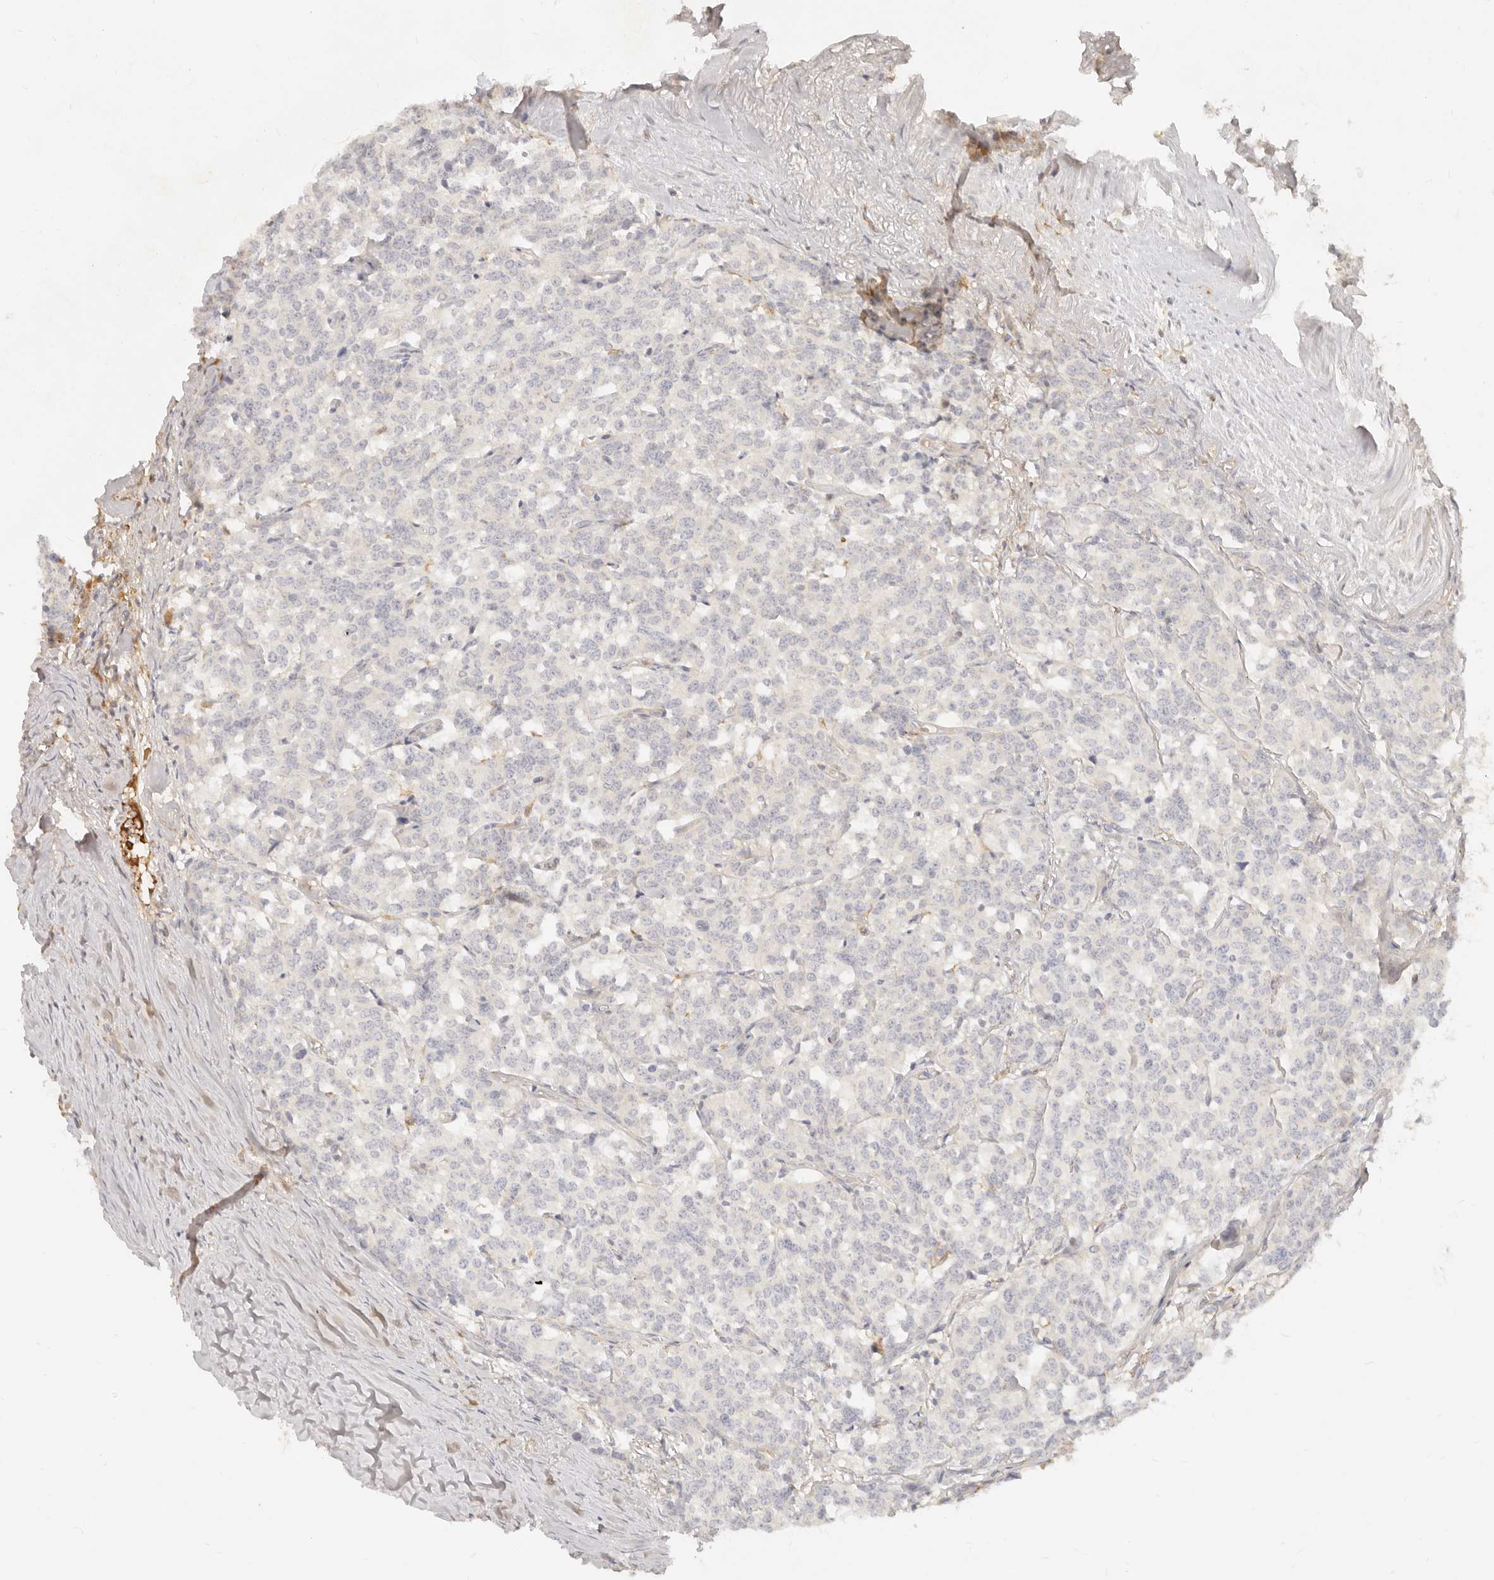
{"staining": {"intensity": "negative", "quantity": "none", "location": "none"}, "tissue": "carcinoid", "cell_type": "Tumor cells", "image_type": "cancer", "snomed": [{"axis": "morphology", "description": "Carcinoid, malignant, NOS"}, {"axis": "topography", "description": "Lung"}], "caption": "Immunohistochemistry micrograph of human malignant carcinoid stained for a protein (brown), which demonstrates no expression in tumor cells.", "gene": "NECAP2", "patient": {"sex": "female", "age": 46}}